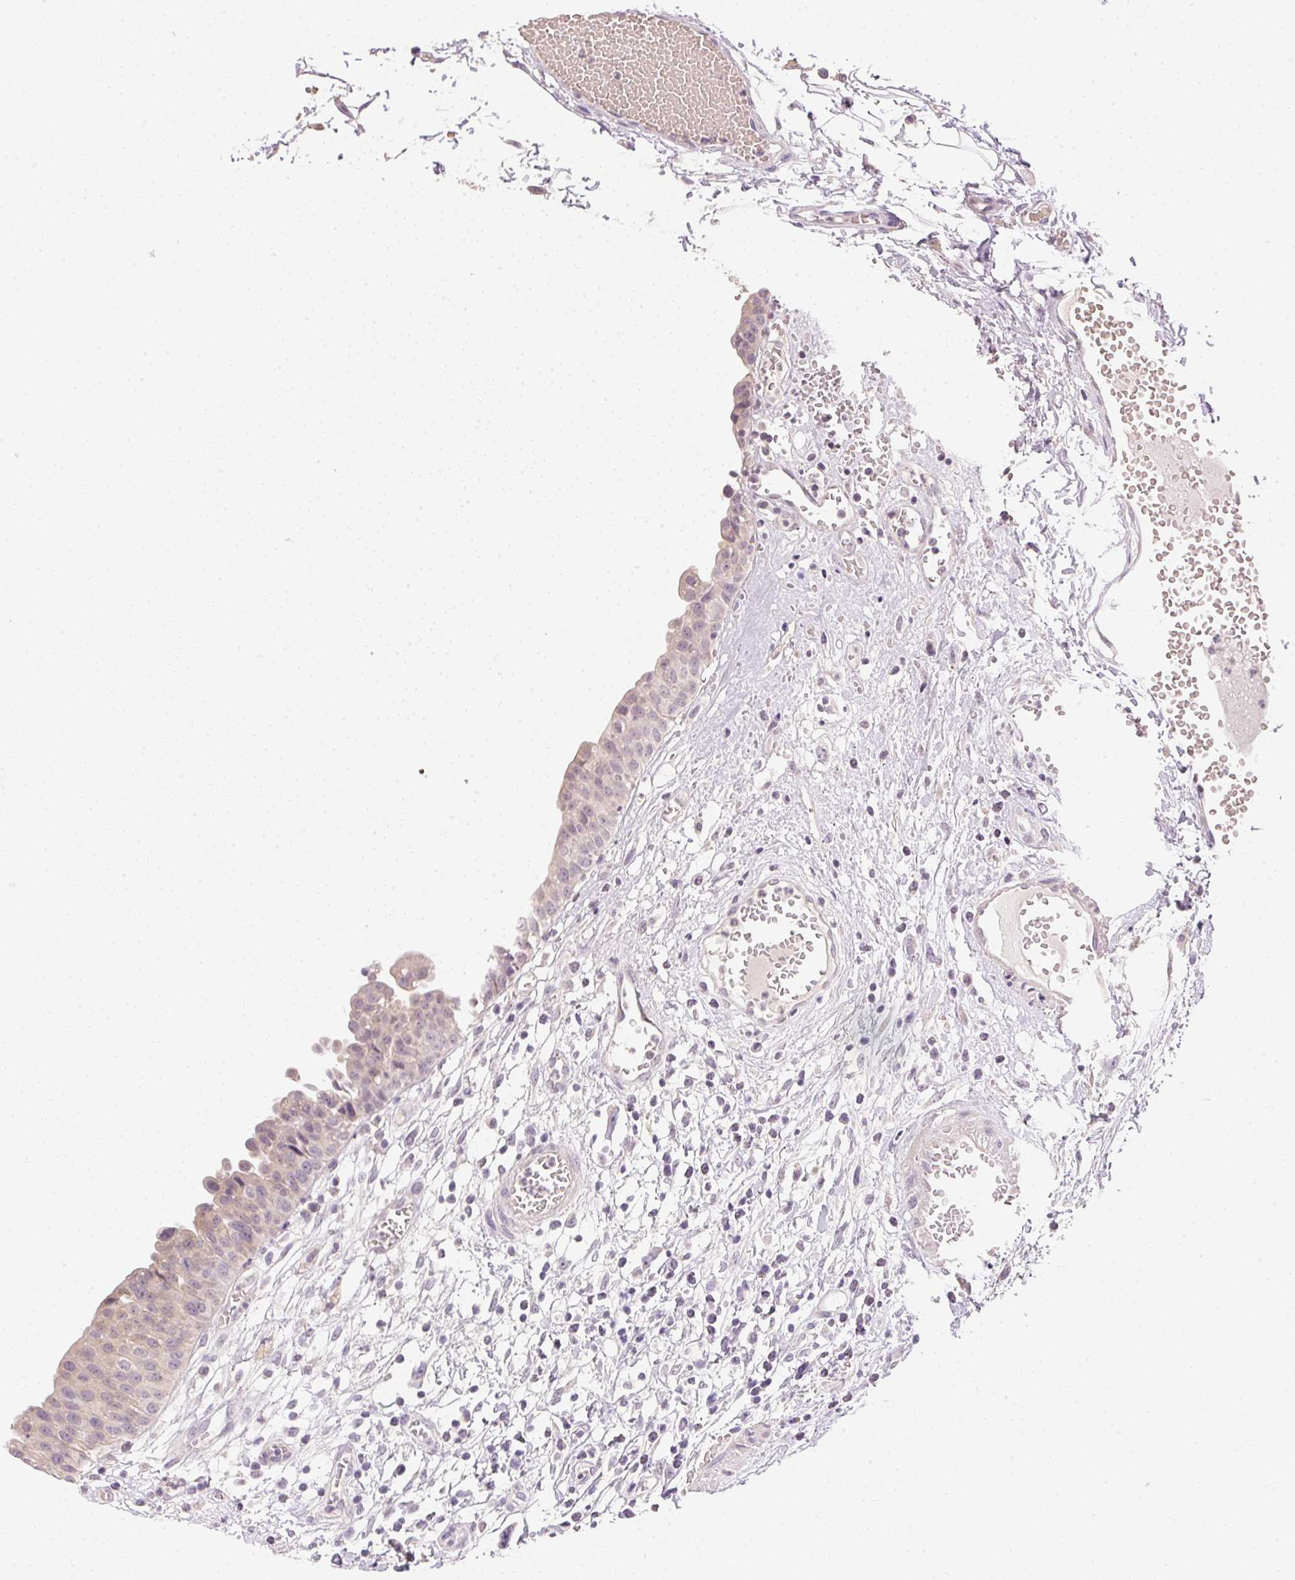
{"staining": {"intensity": "weak", "quantity": "<25%", "location": "cytoplasmic/membranous"}, "tissue": "urinary bladder", "cell_type": "Urothelial cells", "image_type": "normal", "snomed": [{"axis": "morphology", "description": "Normal tissue, NOS"}, {"axis": "topography", "description": "Urinary bladder"}], "caption": "Protein analysis of normal urinary bladder exhibits no significant expression in urothelial cells.", "gene": "DHCR24", "patient": {"sex": "male", "age": 64}}